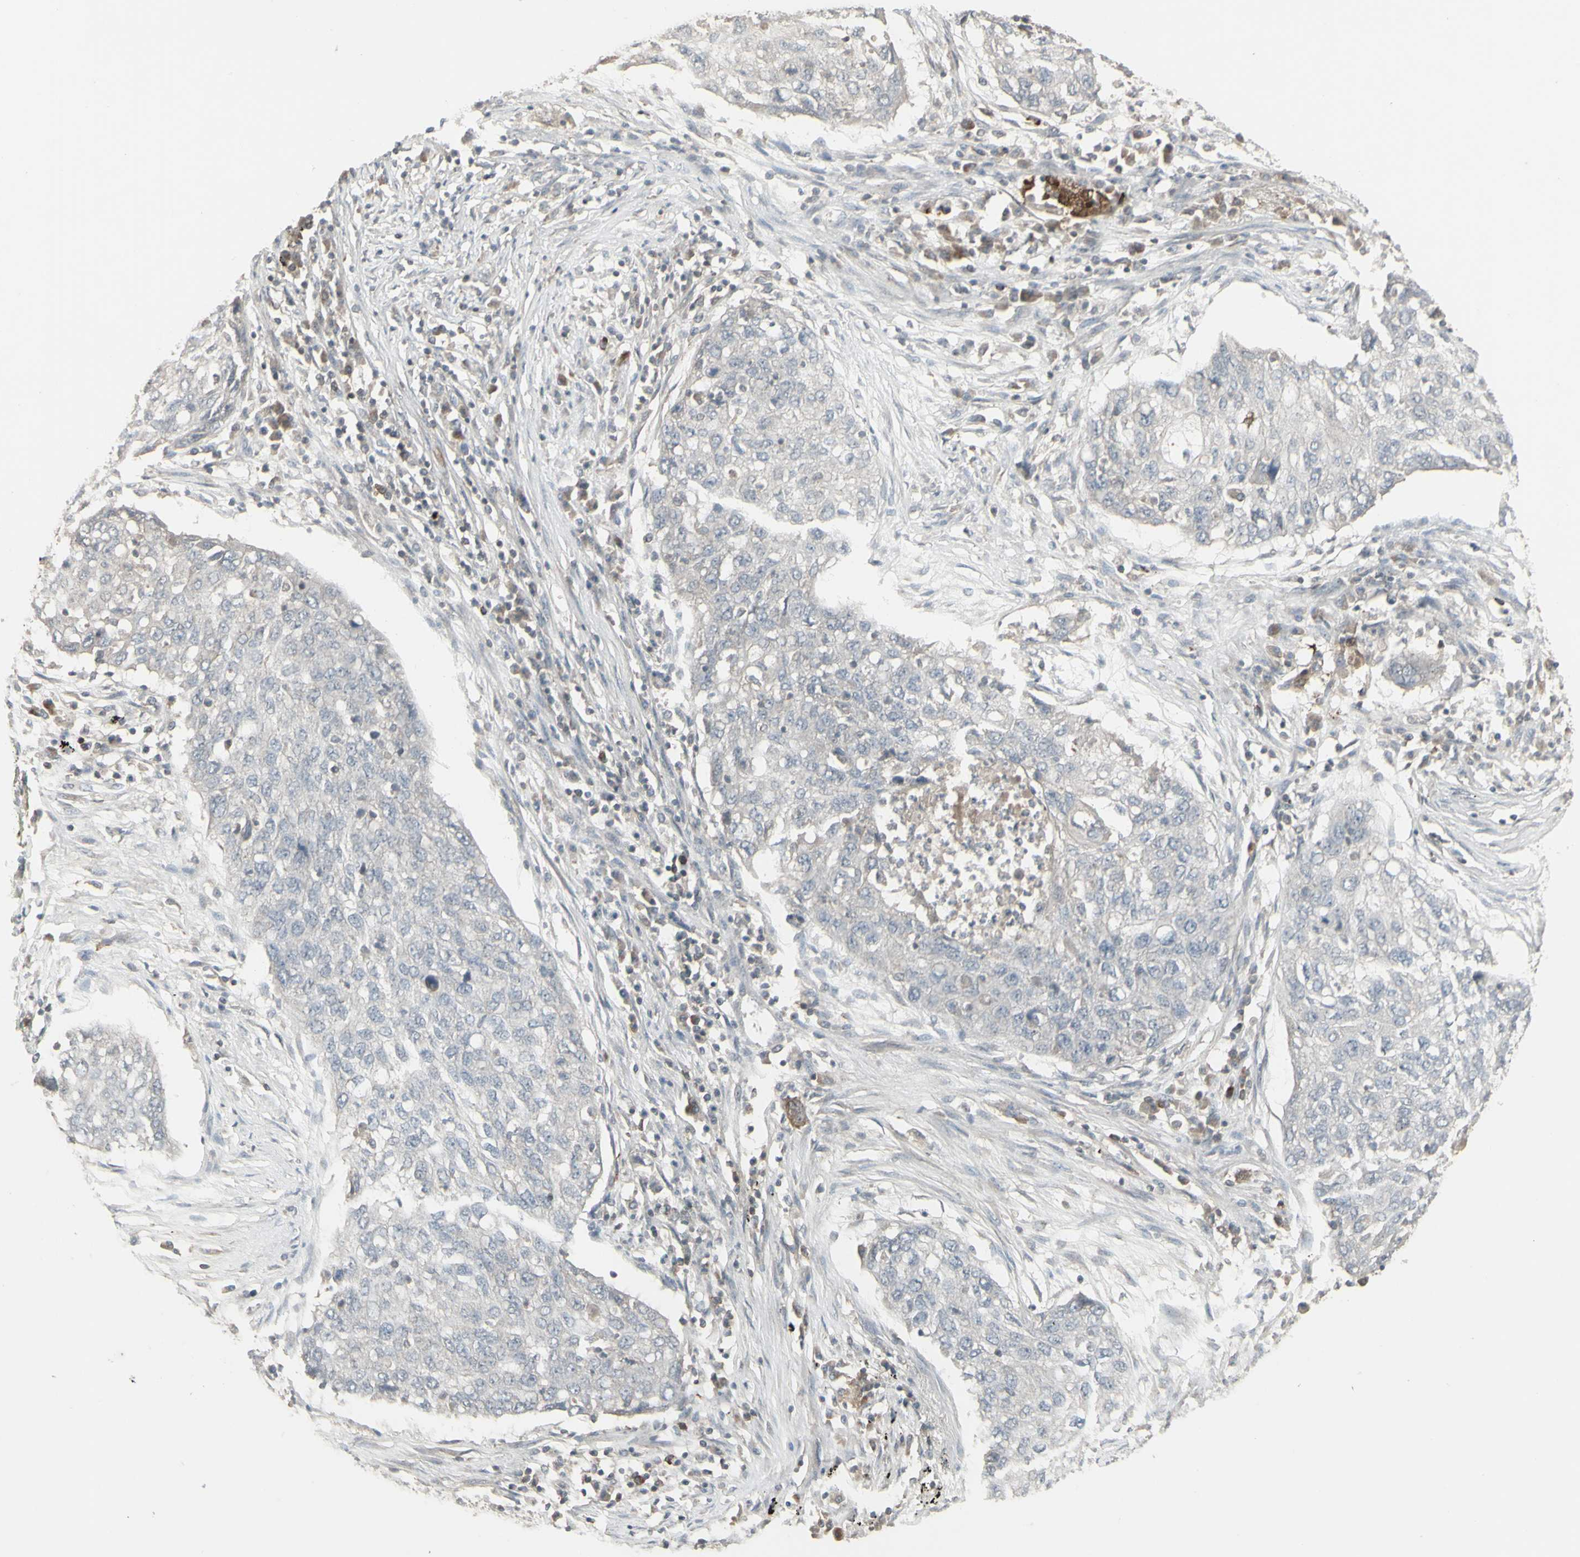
{"staining": {"intensity": "negative", "quantity": "none", "location": "none"}, "tissue": "lung cancer", "cell_type": "Tumor cells", "image_type": "cancer", "snomed": [{"axis": "morphology", "description": "Squamous cell carcinoma, NOS"}, {"axis": "topography", "description": "Lung"}], "caption": "Tumor cells are negative for brown protein staining in lung cancer (squamous cell carcinoma).", "gene": "CSK", "patient": {"sex": "female", "age": 63}}